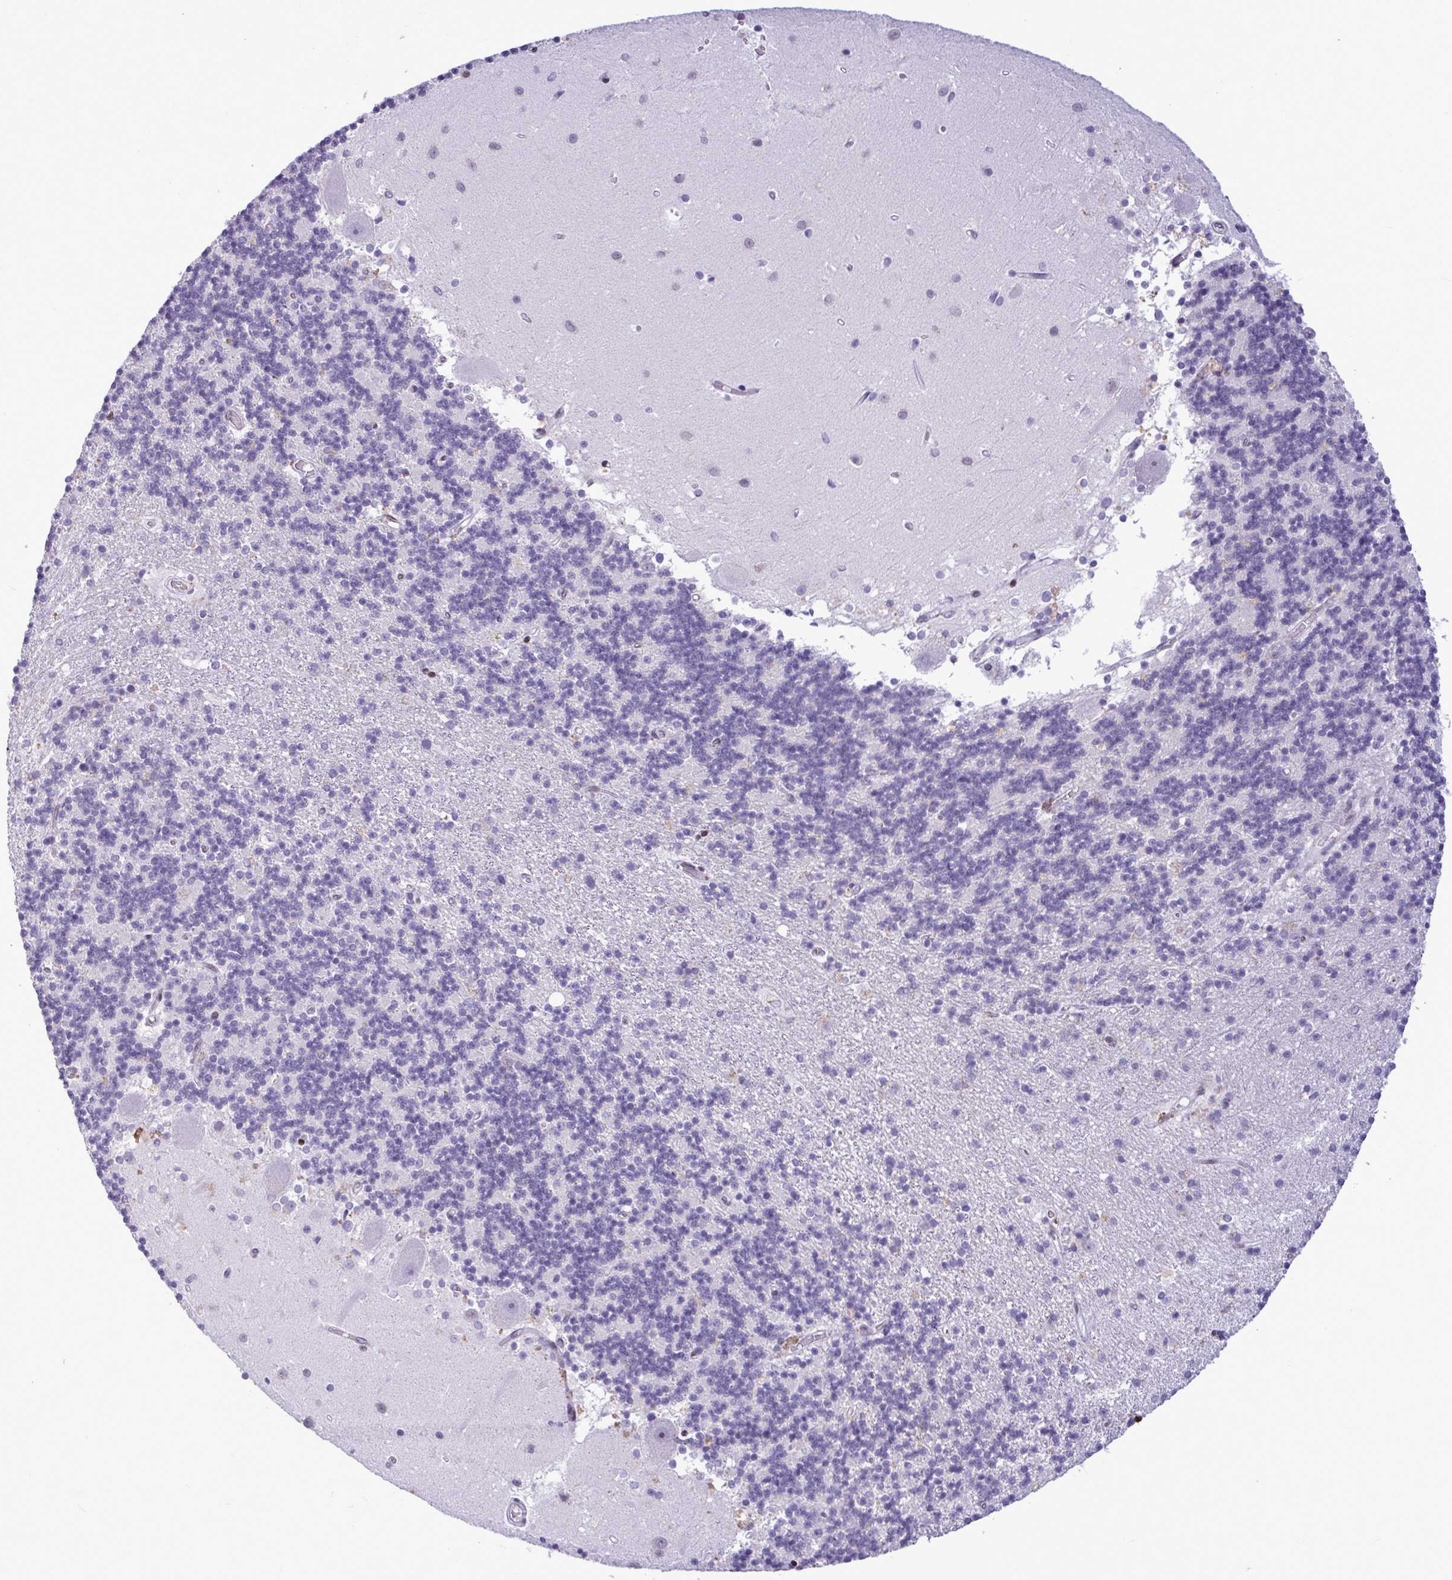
{"staining": {"intensity": "negative", "quantity": "none", "location": "none"}, "tissue": "cerebellum", "cell_type": "Cells in granular layer", "image_type": "normal", "snomed": [{"axis": "morphology", "description": "Normal tissue, NOS"}, {"axis": "topography", "description": "Cerebellum"}], "caption": "A photomicrograph of human cerebellum is negative for staining in cells in granular layer. The staining was performed using DAB (3,3'-diaminobenzidine) to visualize the protein expression in brown, while the nuclei were stained in blue with hematoxylin (Magnification: 20x).", "gene": "HMGB2", "patient": {"sex": "male", "age": 54}}